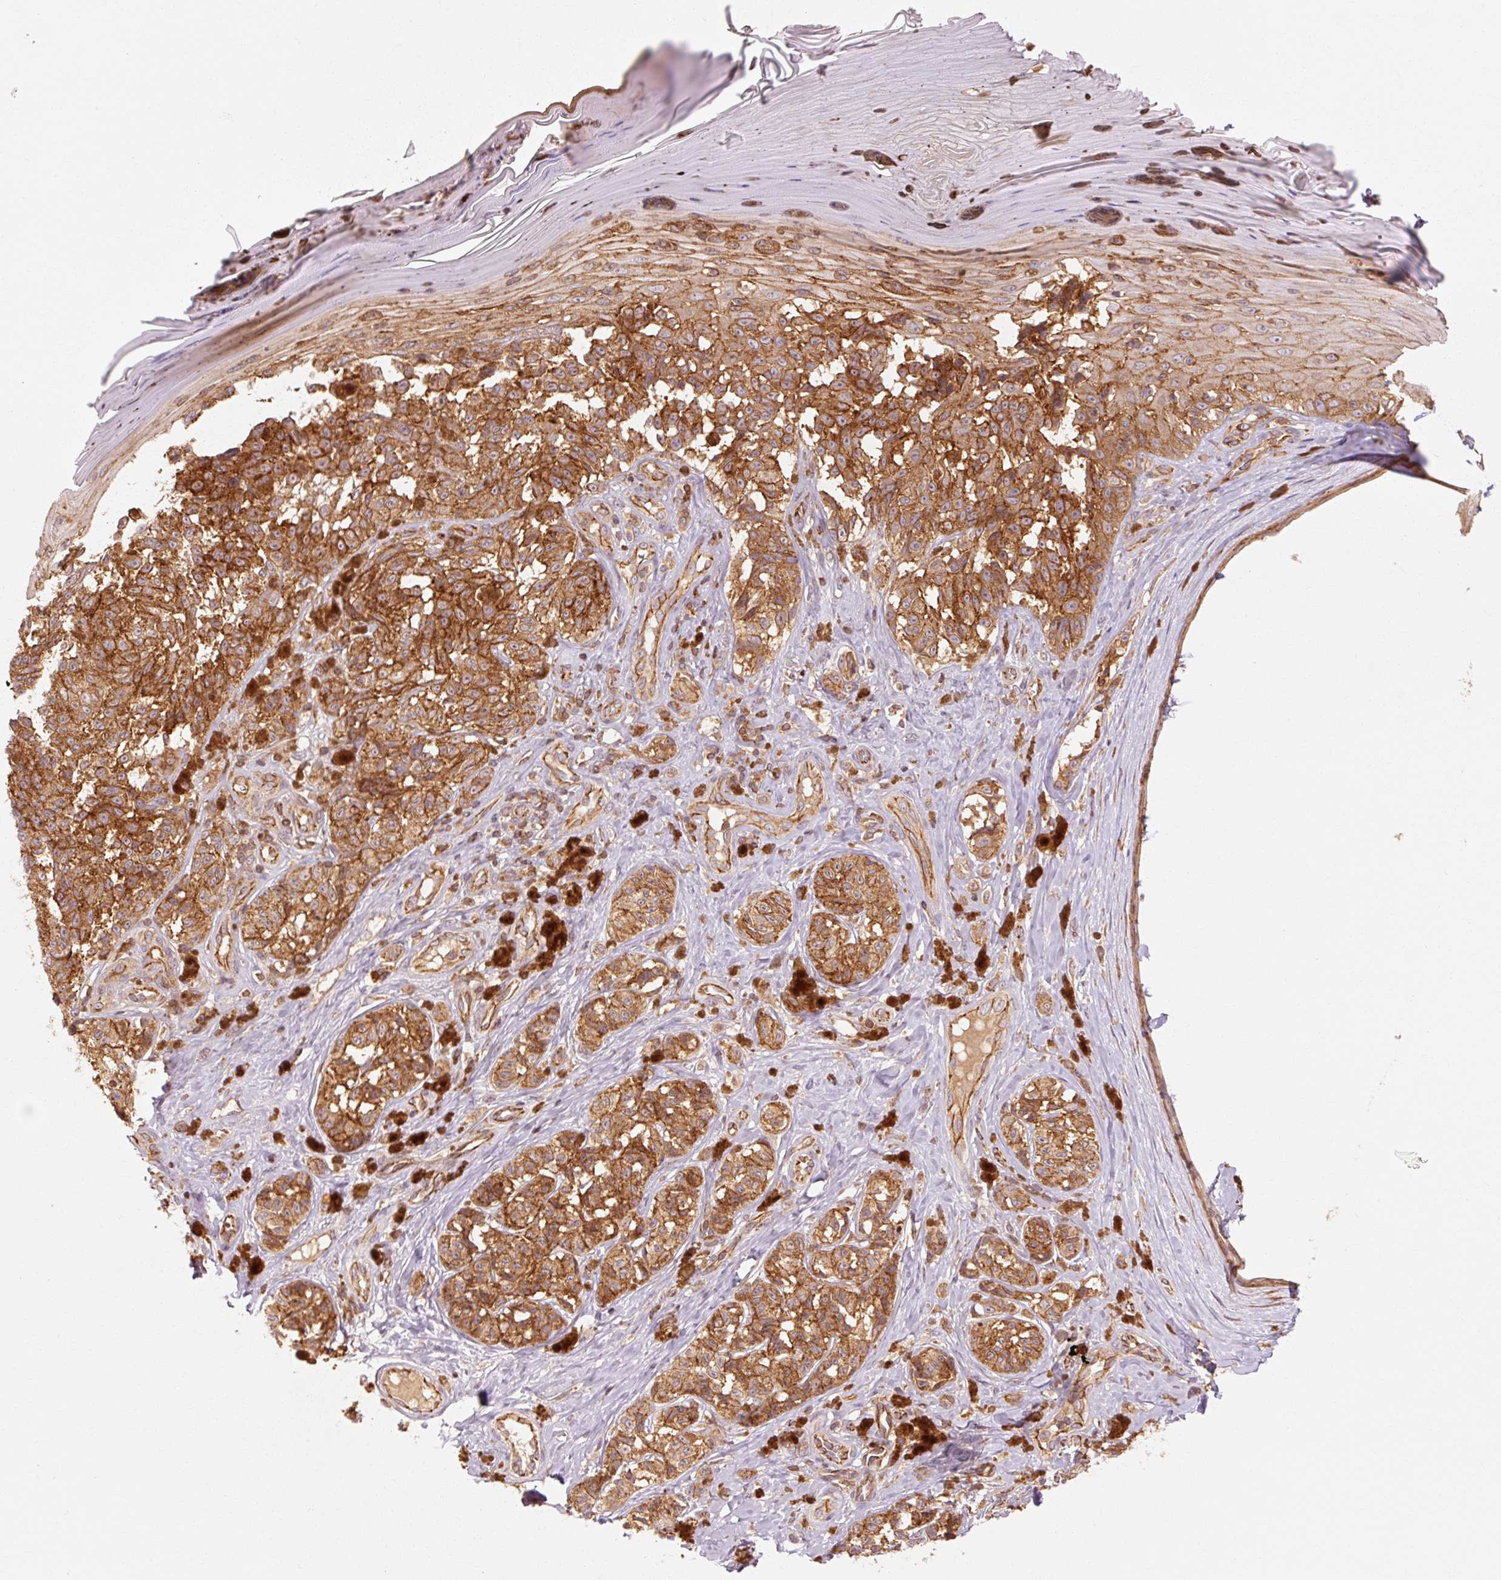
{"staining": {"intensity": "strong", "quantity": ">75%", "location": "cytoplasmic/membranous"}, "tissue": "melanoma", "cell_type": "Tumor cells", "image_type": "cancer", "snomed": [{"axis": "morphology", "description": "Malignant melanoma, NOS"}, {"axis": "topography", "description": "Skin"}], "caption": "This image reveals immunohistochemistry staining of malignant melanoma, with high strong cytoplasmic/membranous positivity in approximately >75% of tumor cells.", "gene": "CTNNA1", "patient": {"sex": "female", "age": 65}}